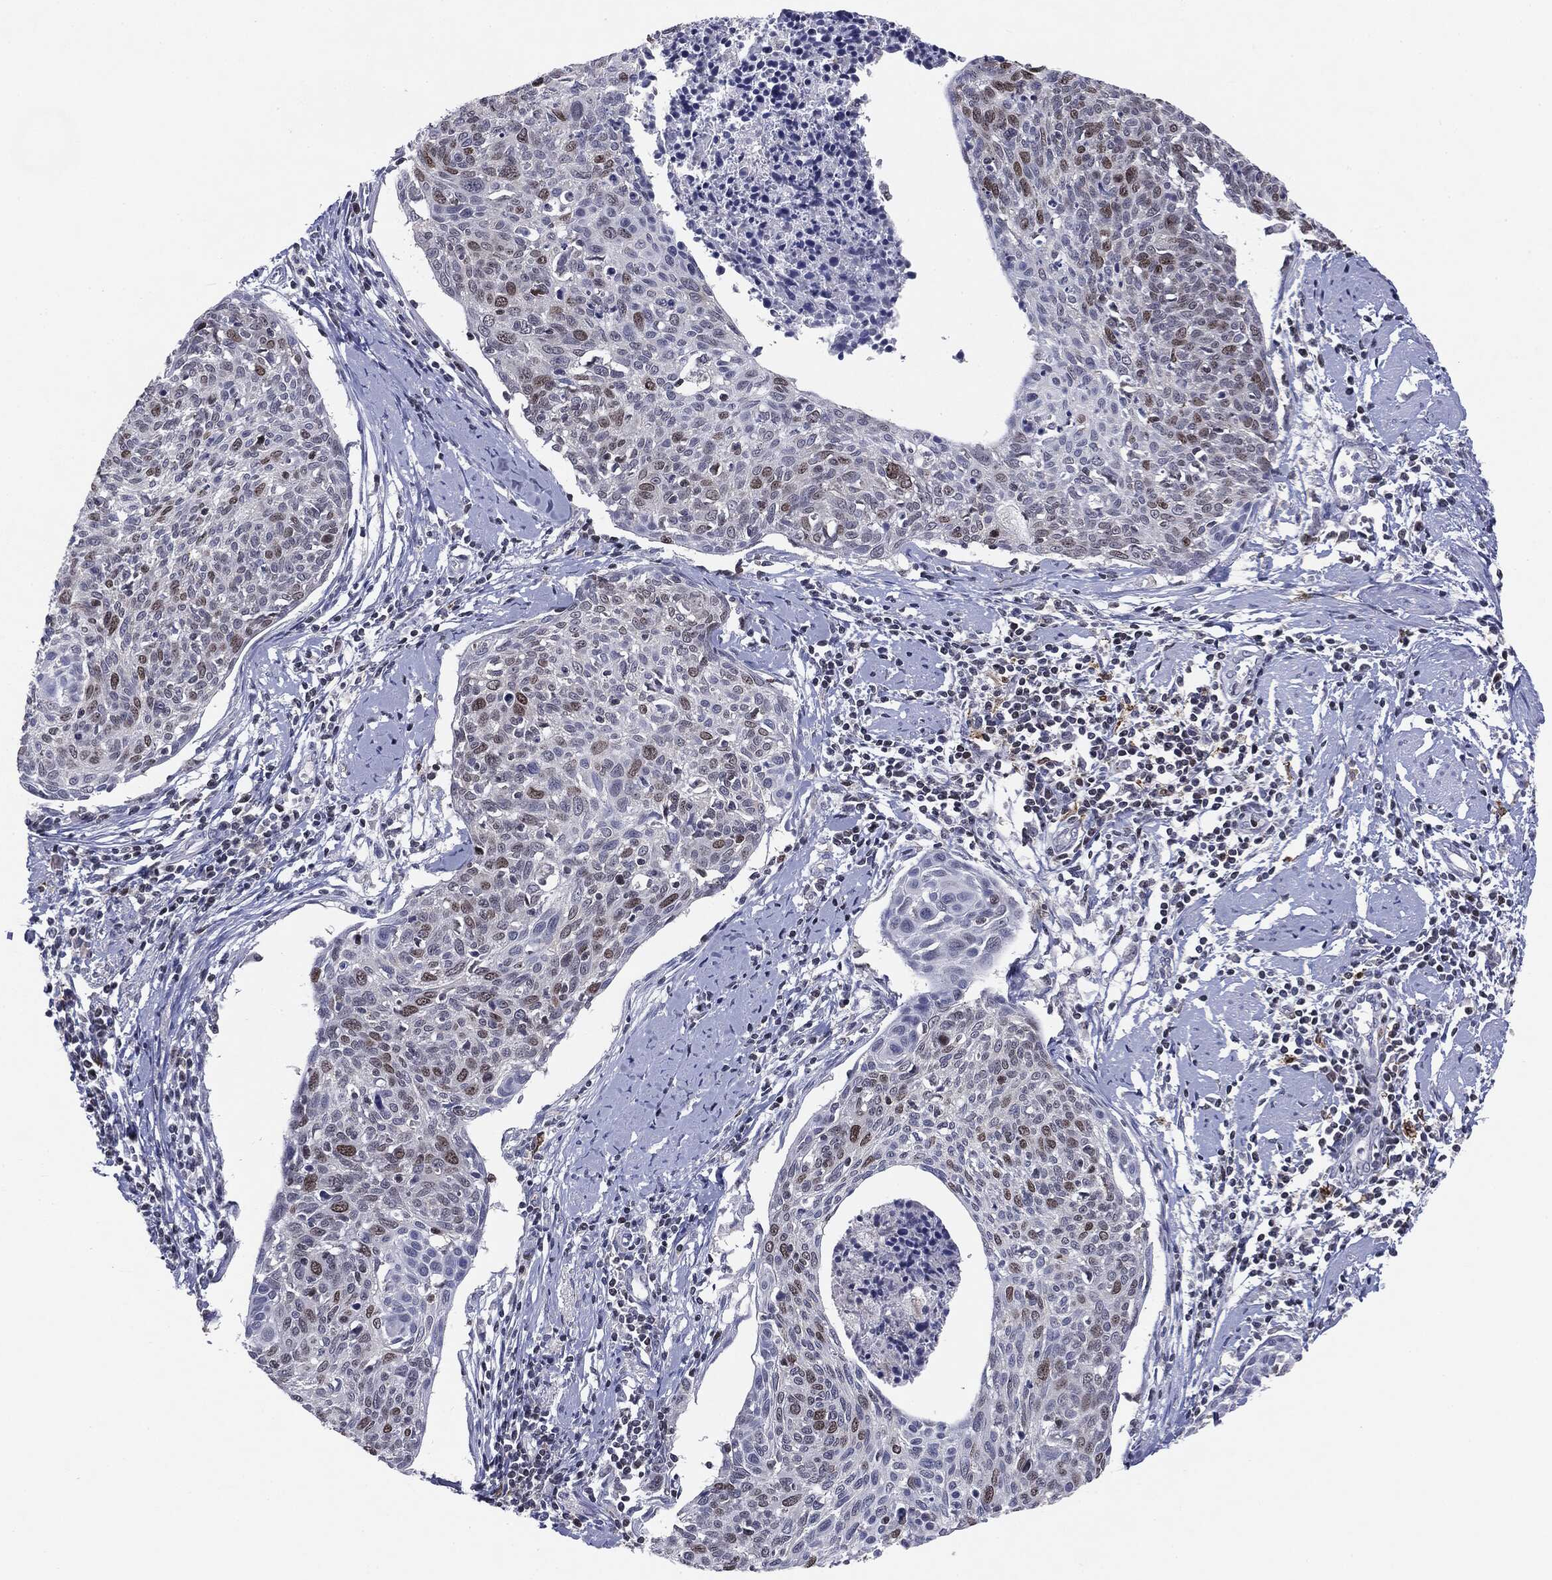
{"staining": {"intensity": "moderate", "quantity": "<25%", "location": "nuclear"}, "tissue": "cervical cancer", "cell_type": "Tumor cells", "image_type": "cancer", "snomed": [{"axis": "morphology", "description": "Squamous cell carcinoma, NOS"}, {"axis": "topography", "description": "Cervix"}], "caption": "Immunohistochemical staining of human squamous cell carcinoma (cervical) exhibits low levels of moderate nuclear protein positivity in about <25% of tumor cells.", "gene": "KIF2C", "patient": {"sex": "female", "age": 49}}